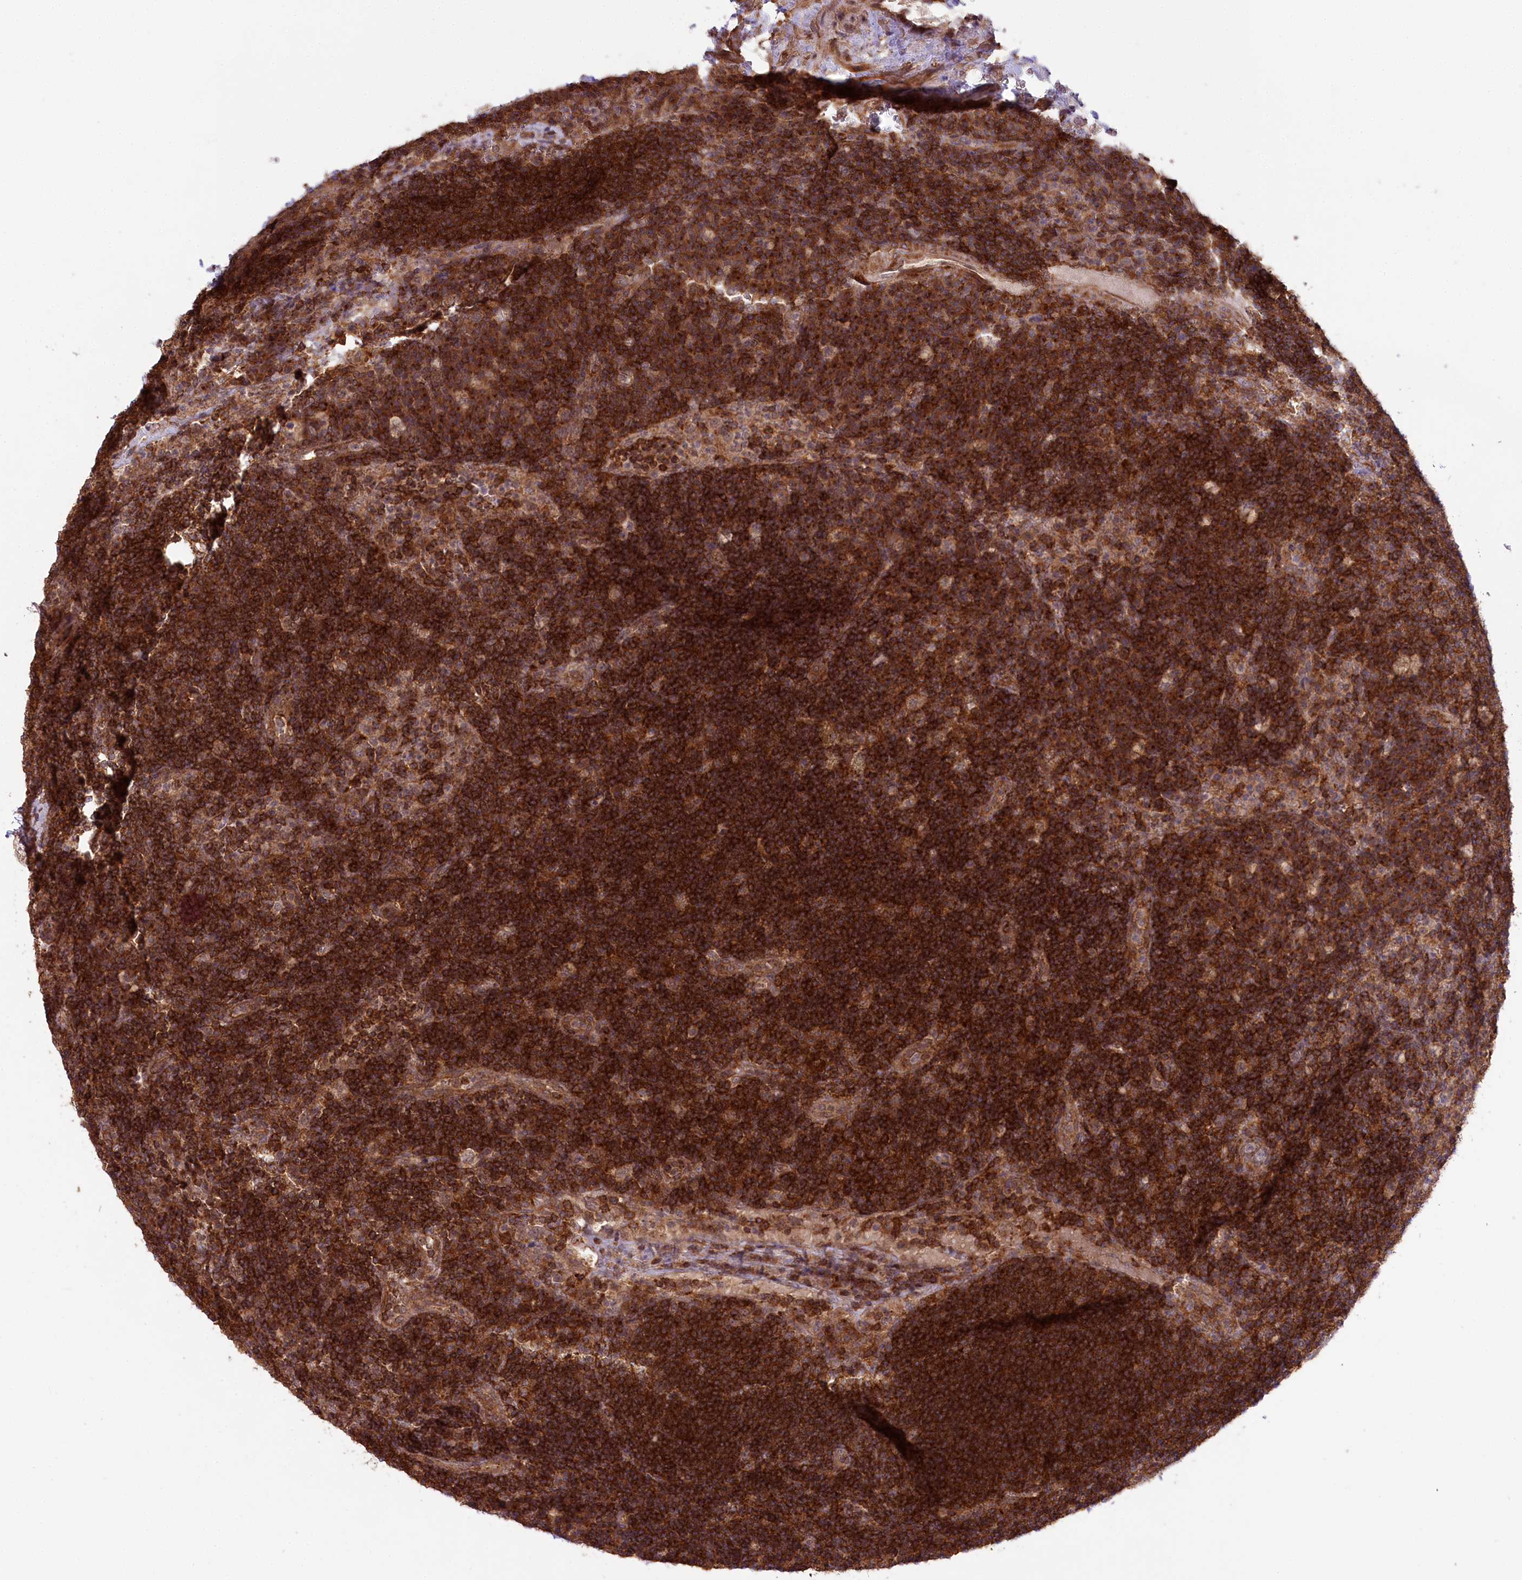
{"staining": {"intensity": "moderate", "quantity": ">75%", "location": "cytoplasmic/membranous"}, "tissue": "lymph node", "cell_type": "Germinal center cells", "image_type": "normal", "snomed": [{"axis": "morphology", "description": "Normal tissue, NOS"}, {"axis": "topography", "description": "Lymph node"}], "caption": "A medium amount of moderate cytoplasmic/membranous staining is appreciated in about >75% of germinal center cells in normal lymph node. The staining was performed using DAB (3,3'-diaminobenzidine), with brown indicating positive protein expression. Nuclei are stained blue with hematoxylin.", "gene": "CCDC91", "patient": {"sex": "female", "age": 70}}